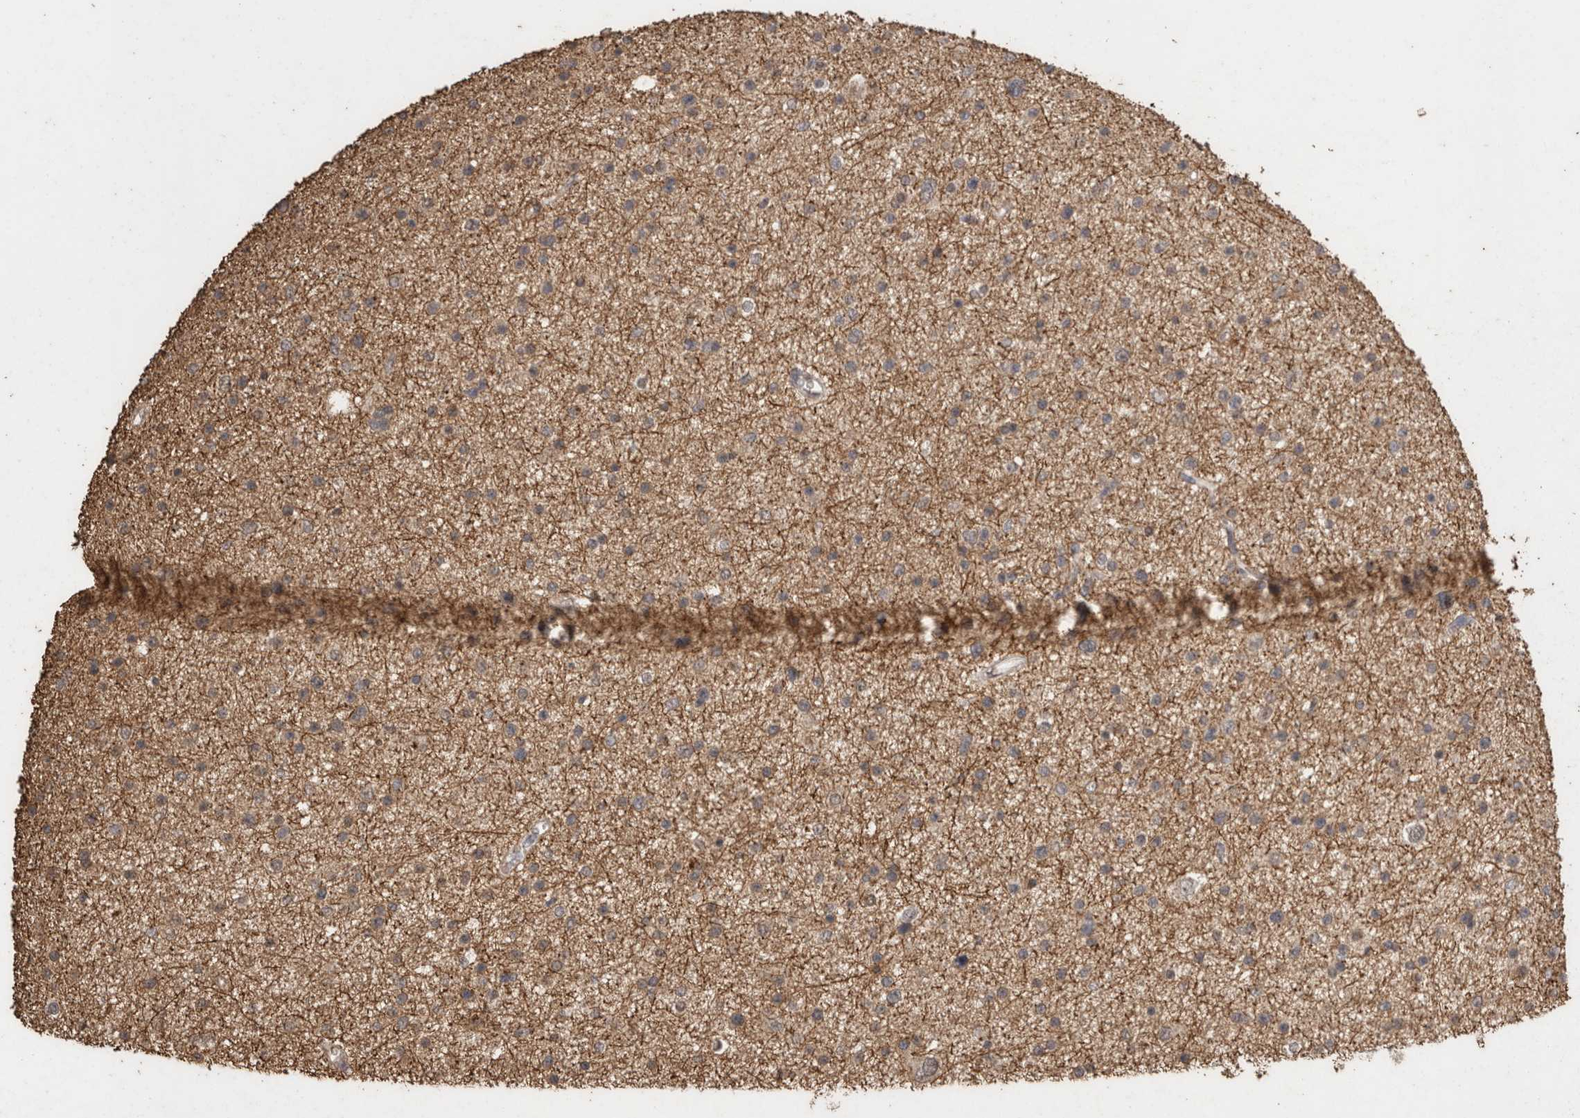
{"staining": {"intensity": "weak", "quantity": ">75%", "location": "cytoplasmic/membranous"}, "tissue": "glioma", "cell_type": "Tumor cells", "image_type": "cancer", "snomed": [{"axis": "morphology", "description": "Glioma, malignant, Low grade"}, {"axis": "topography", "description": "Brain"}], "caption": "Glioma stained for a protein demonstrates weak cytoplasmic/membranous positivity in tumor cells. Nuclei are stained in blue.", "gene": "CX3CL1", "patient": {"sex": "female", "age": 37}}